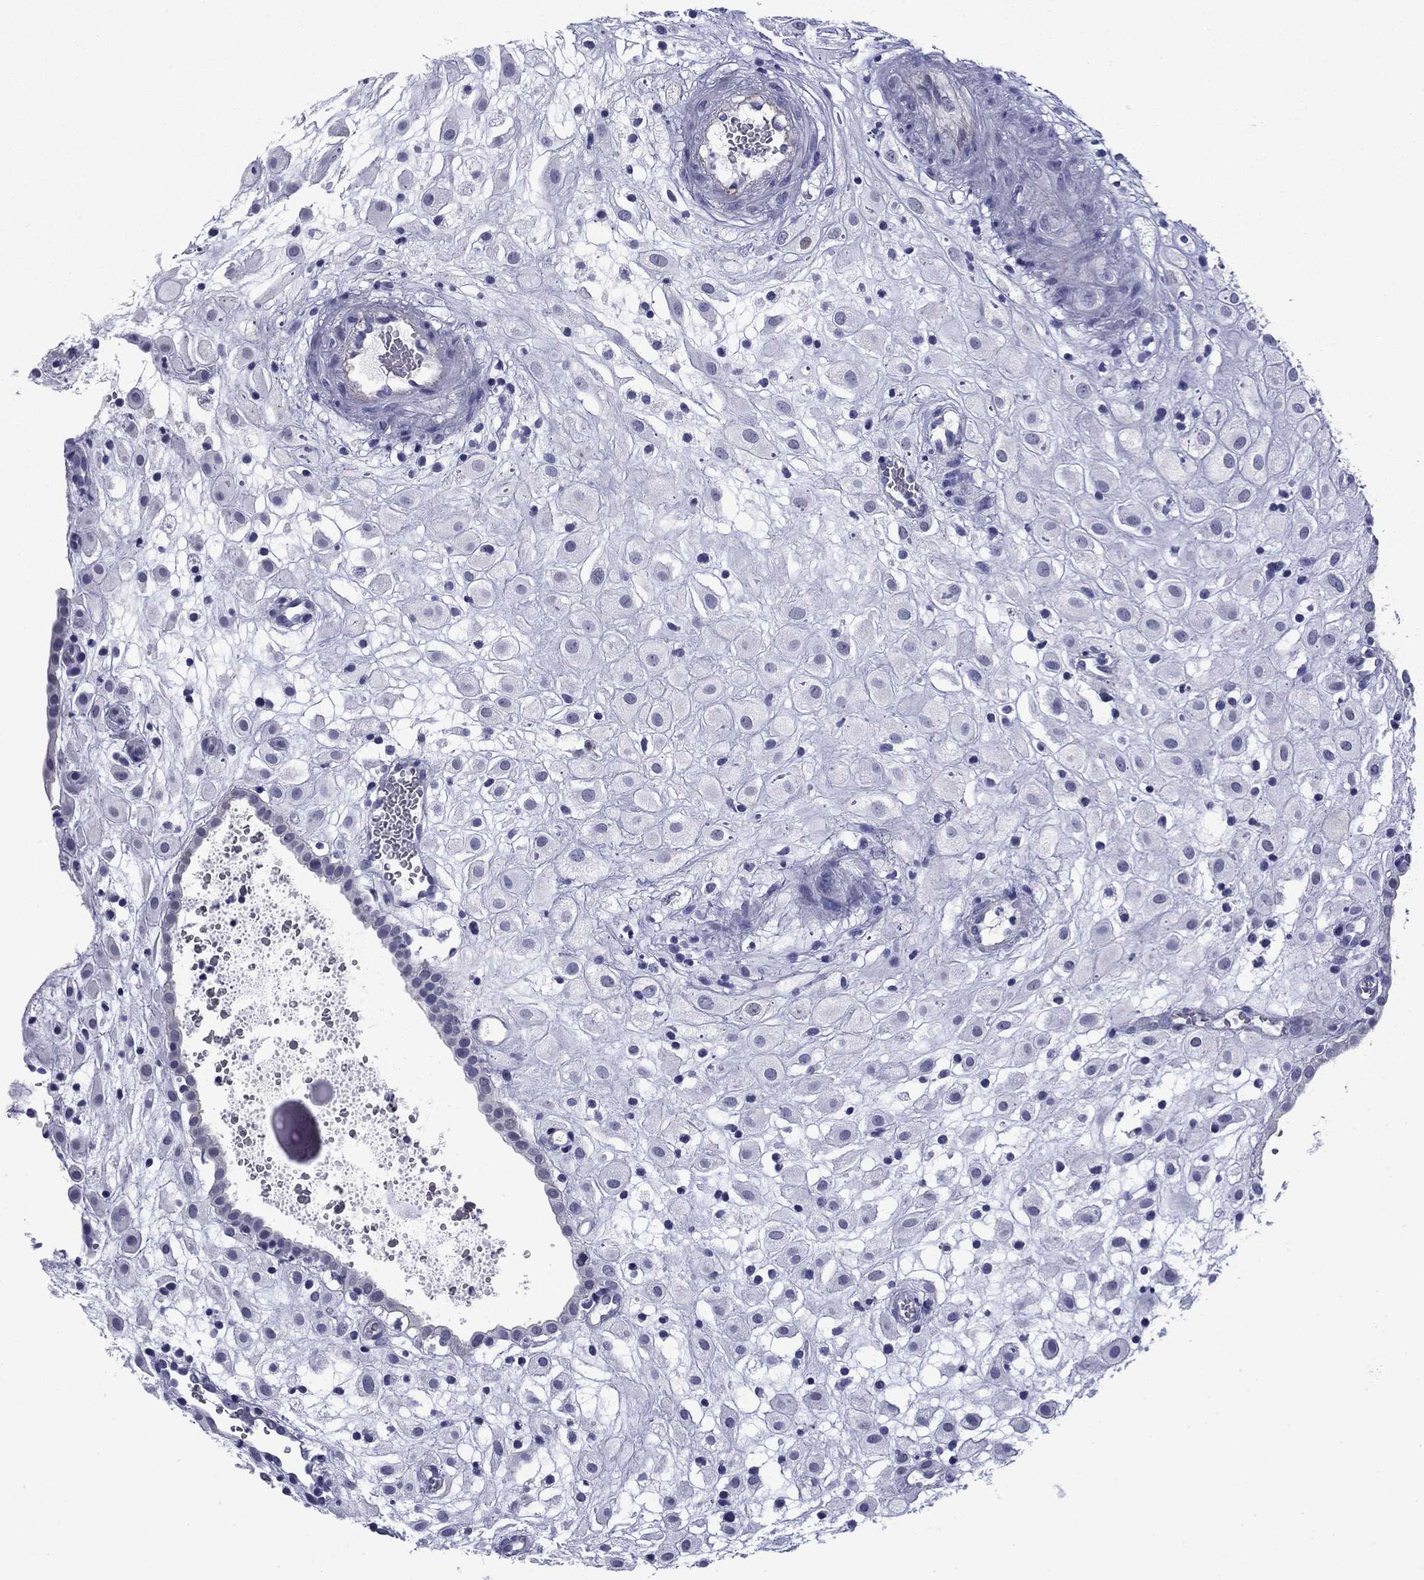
{"staining": {"intensity": "negative", "quantity": "none", "location": "none"}, "tissue": "placenta", "cell_type": "Decidual cells", "image_type": "normal", "snomed": [{"axis": "morphology", "description": "Normal tissue, NOS"}, {"axis": "topography", "description": "Placenta"}], "caption": "Decidual cells are negative for brown protein staining in benign placenta. (DAB IHC visualized using brightfield microscopy, high magnification).", "gene": "BCL2L14", "patient": {"sex": "female", "age": 24}}